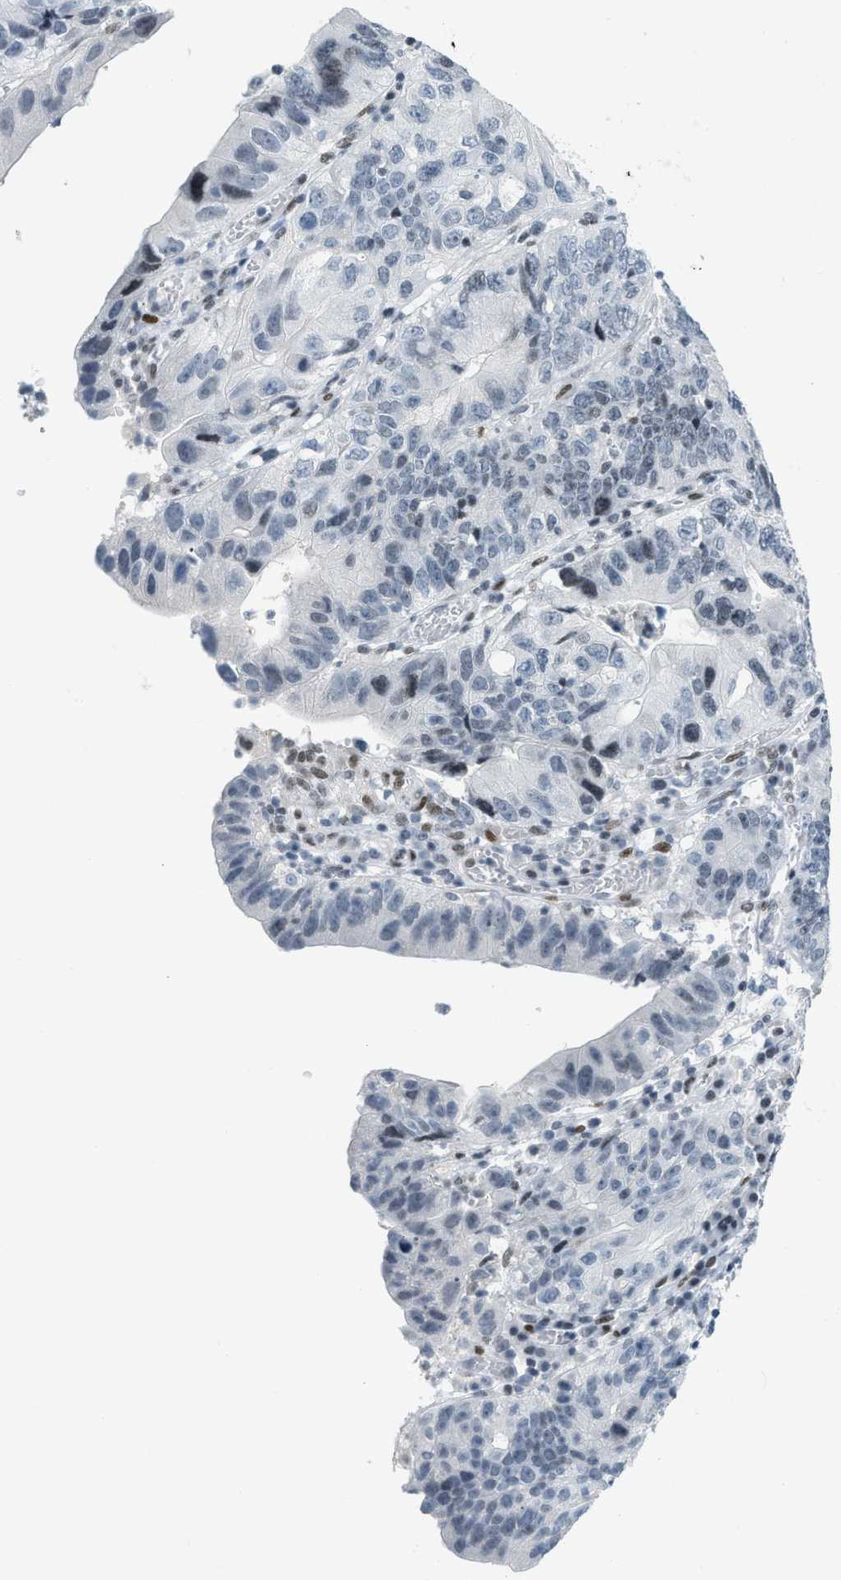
{"staining": {"intensity": "negative", "quantity": "none", "location": "none"}, "tissue": "stomach cancer", "cell_type": "Tumor cells", "image_type": "cancer", "snomed": [{"axis": "morphology", "description": "Adenocarcinoma, NOS"}, {"axis": "topography", "description": "Stomach"}], "caption": "DAB (3,3'-diaminobenzidine) immunohistochemical staining of human stomach cancer reveals no significant staining in tumor cells. (DAB immunohistochemistry (IHC), high magnification).", "gene": "PBX1", "patient": {"sex": "male", "age": 59}}